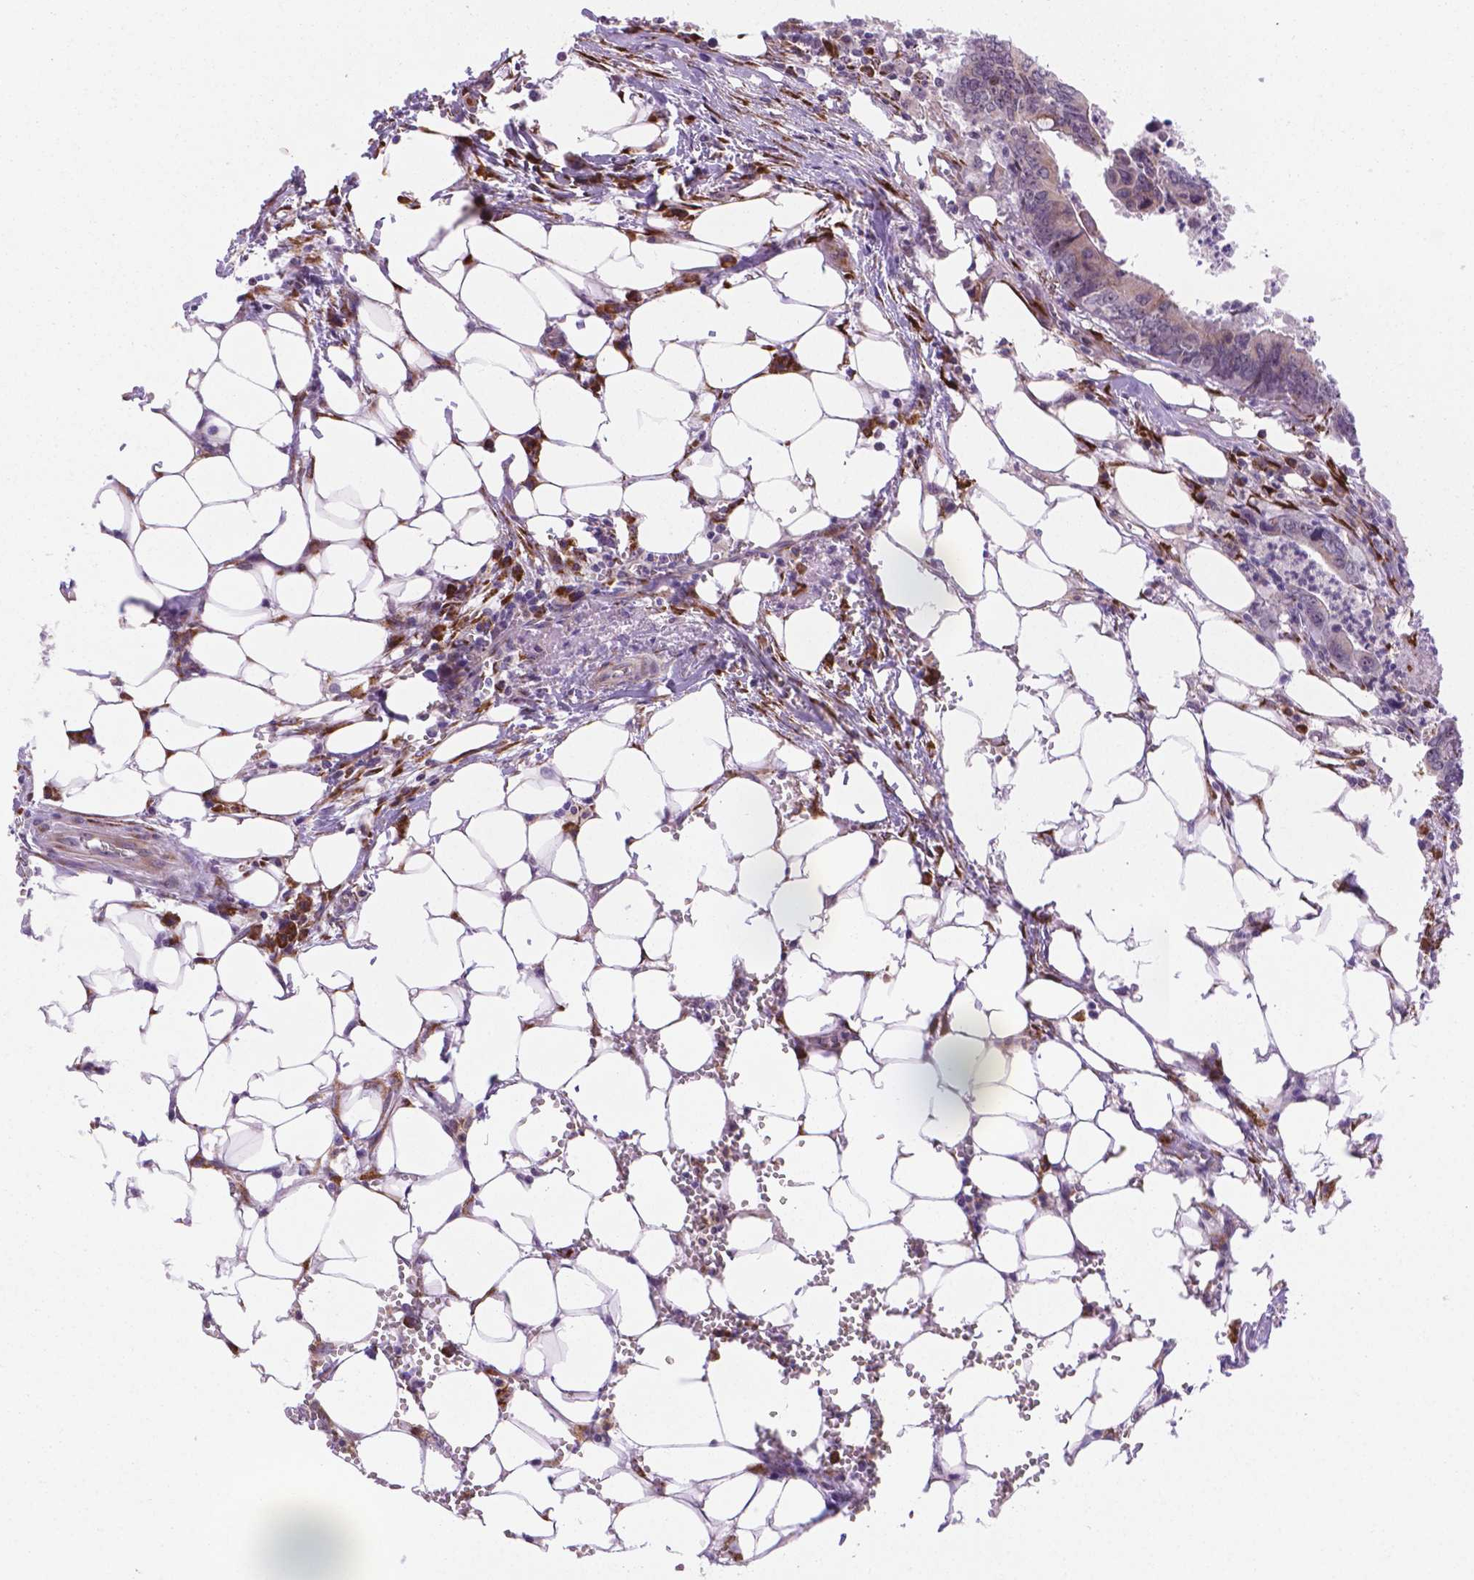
{"staining": {"intensity": "negative", "quantity": "none", "location": "none"}, "tissue": "colorectal cancer", "cell_type": "Tumor cells", "image_type": "cancer", "snomed": [{"axis": "morphology", "description": "Adenocarcinoma, NOS"}, {"axis": "topography", "description": "Colon"}], "caption": "IHC photomicrograph of human colorectal cancer (adenocarcinoma) stained for a protein (brown), which demonstrates no positivity in tumor cells.", "gene": "FNIP1", "patient": {"sex": "female", "age": 82}}